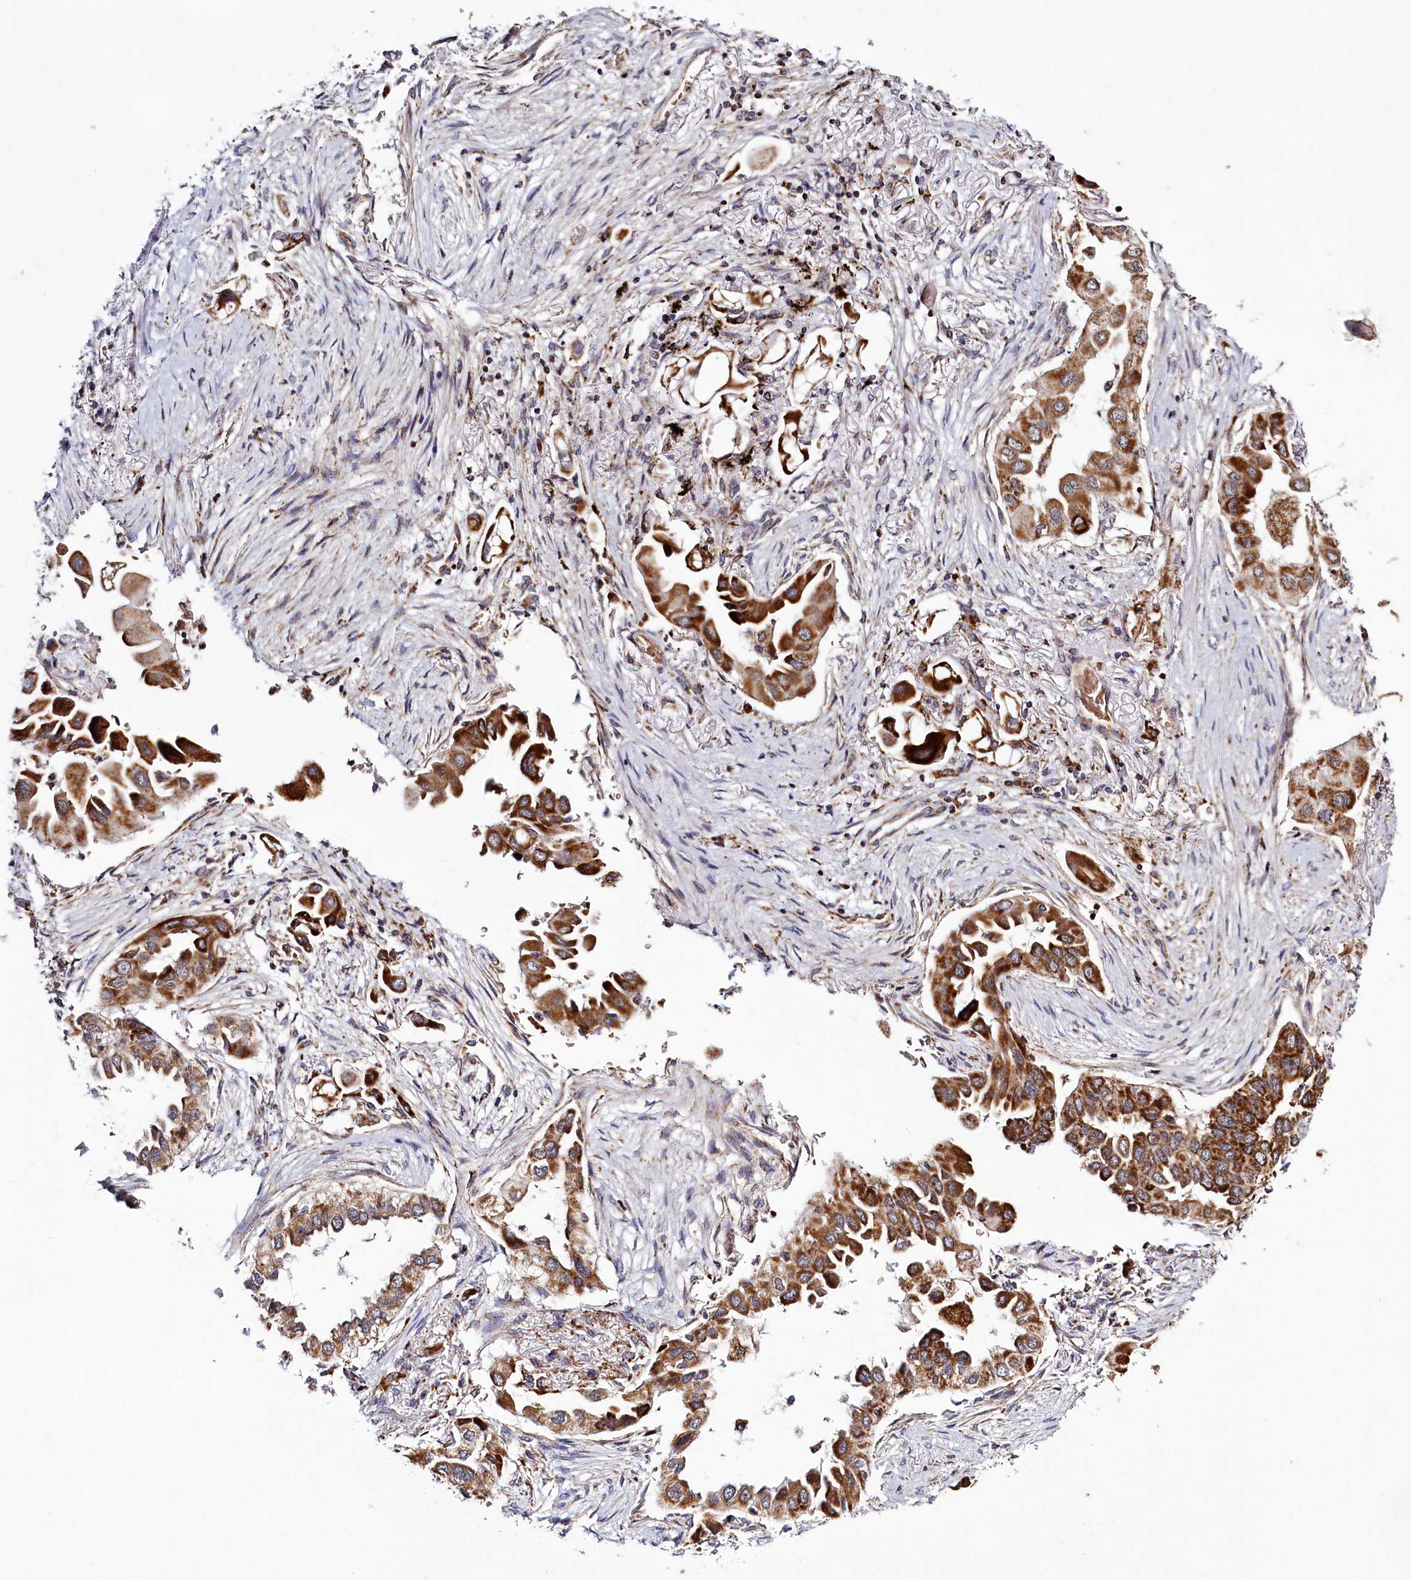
{"staining": {"intensity": "strong", "quantity": ">75%", "location": "cytoplasmic/membranous"}, "tissue": "lung cancer", "cell_type": "Tumor cells", "image_type": "cancer", "snomed": [{"axis": "morphology", "description": "Adenocarcinoma, NOS"}, {"axis": "topography", "description": "Lung"}], "caption": "Lung cancer (adenocarcinoma) stained with DAB IHC reveals high levels of strong cytoplasmic/membranous expression in approximately >75% of tumor cells. The staining is performed using DAB (3,3'-diaminobenzidine) brown chromogen to label protein expression. The nuclei are counter-stained blue using hematoxylin.", "gene": "DYNC2H1", "patient": {"sex": "female", "age": 76}}